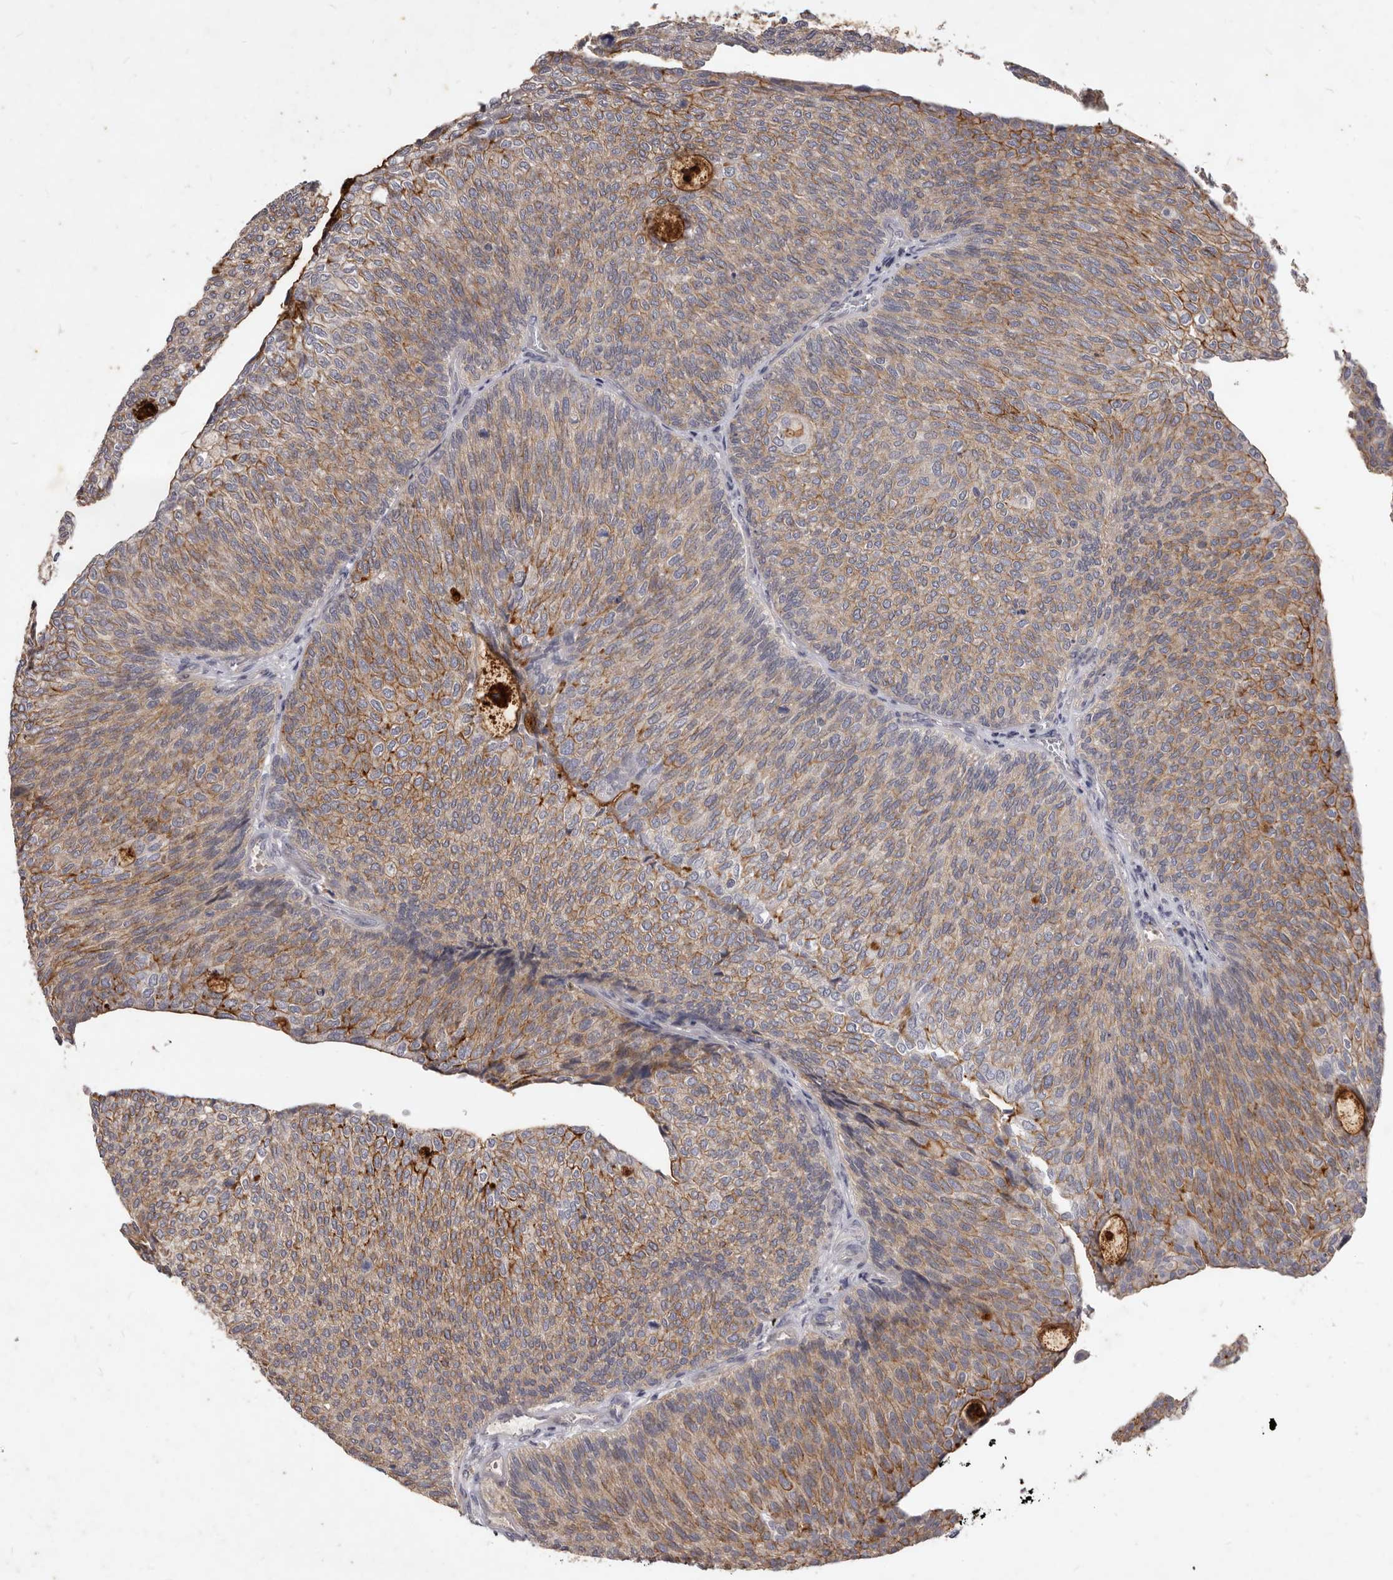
{"staining": {"intensity": "moderate", "quantity": ">75%", "location": "cytoplasmic/membranous"}, "tissue": "urothelial cancer", "cell_type": "Tumor cells", "image_type": "cancer", "snomed": [{"axis": "morphology", "description": "Urothelial carcinoma, Low grade"}, {"axis": "topography", "description": "Urinary bladder"}], "caption": "A histopathology image of human urothelial carcinoma (low-grade) stained for a protein displays moderate cytoplasmic/membranous brown staining in tumor cells. (DAB (3,3'-diaminobenzidine) IHC with brightfield microscopy, high magnification).", "gene": "GPRC5C", "patient": {"sex": "female", "age": 79}}